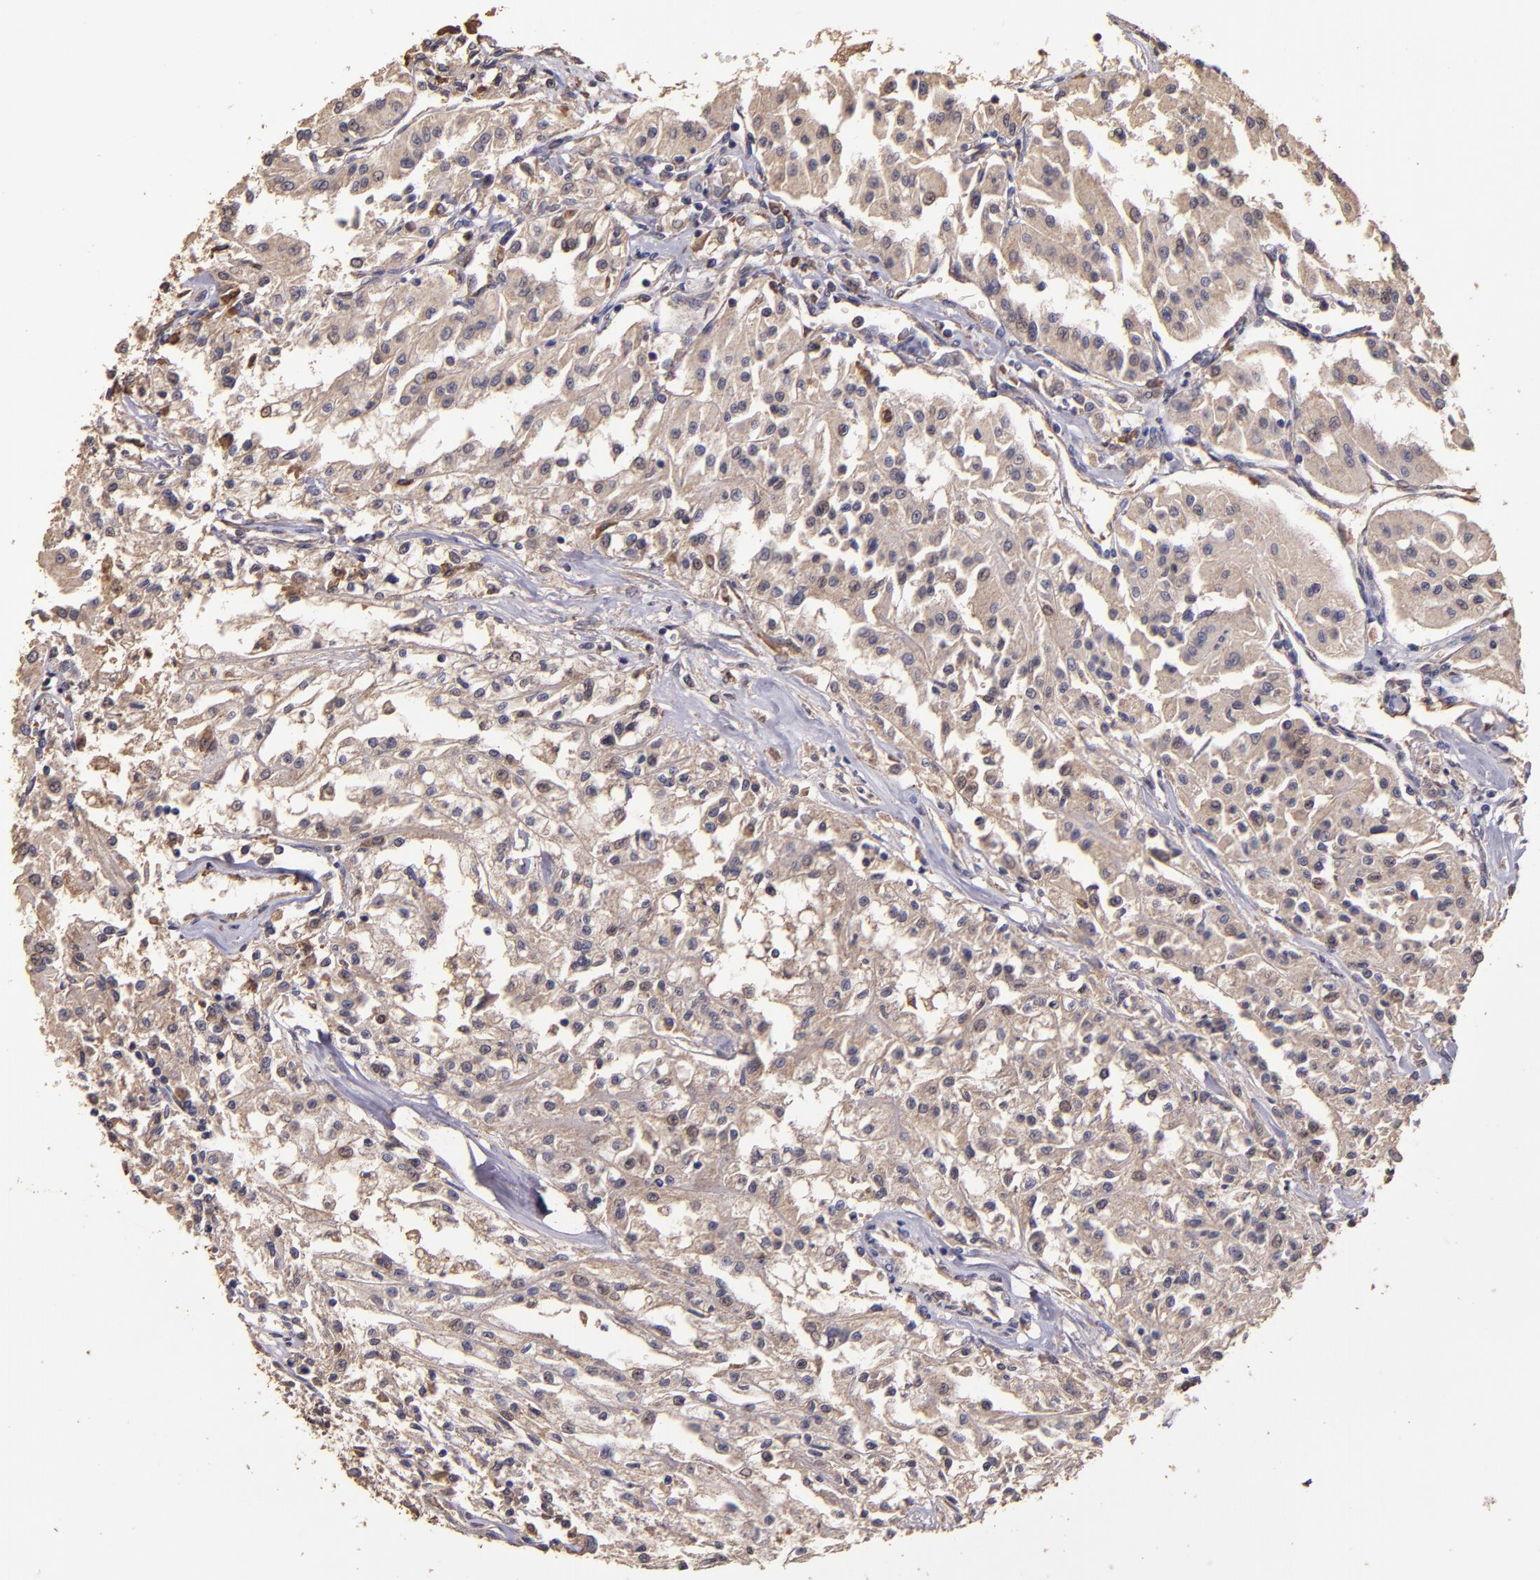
{"staining": {"intensity": "weak", "quantity": ">75%", "location": "cytoplasmic/membranous"}, "tissue": "renal cancer", "cell_type": "Tumor cells", "image_type": "cancer", "snomed": [{"axis": "morphology", "description": "Adenocarcinoma, NOS"}, {"axis": "topography", "description": "Kidney"}], "caption": "The immunohistochemical stain highlights weak cytoplasmic/membranous expression in tumor cells of renal adenocarcinoma tissue.", "gene": "HECTD1", "patient": {"sex": "male", "age": 78}}